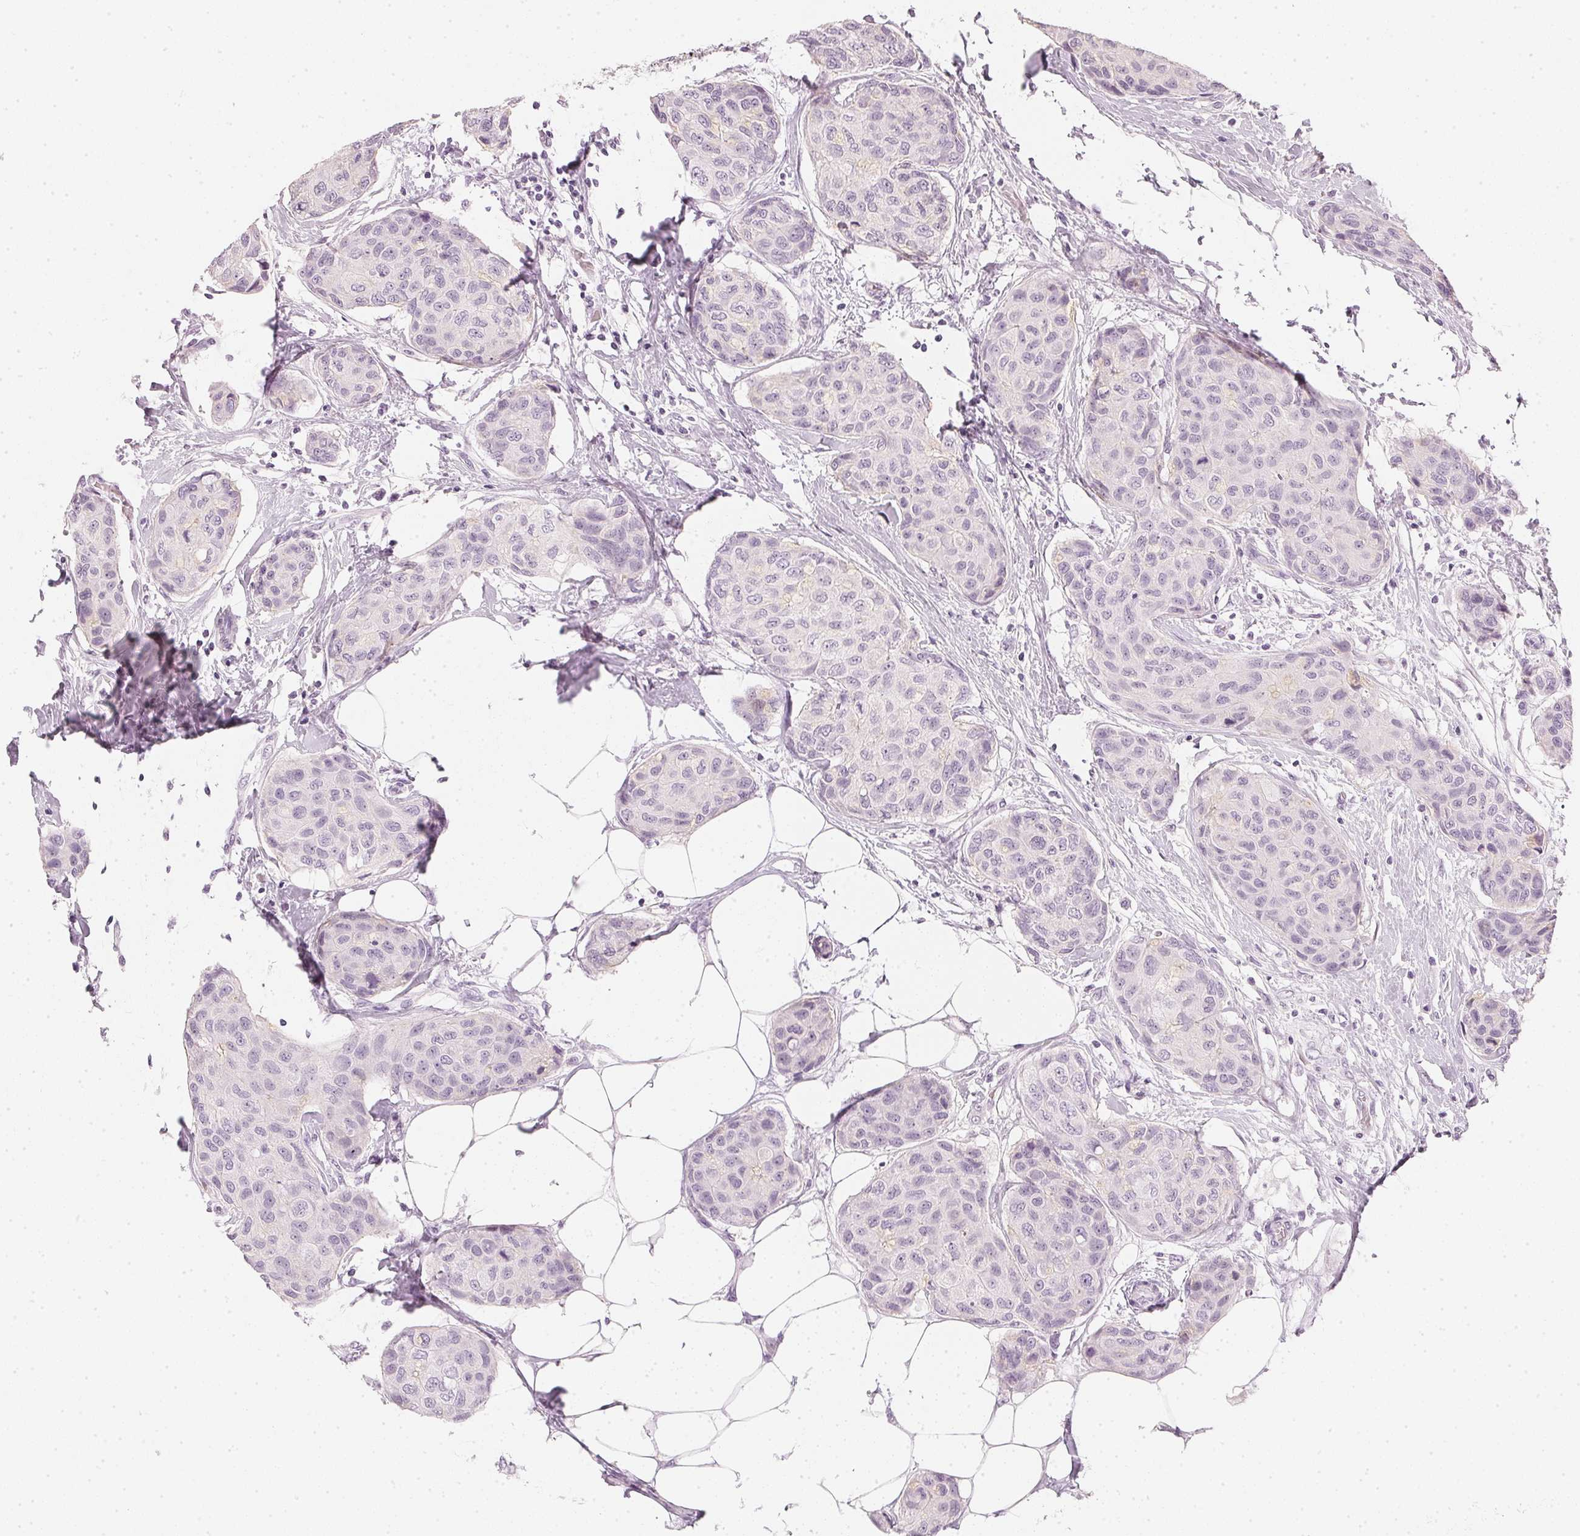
{"staining": {"intensity": "negative", "quantity": "none", "location": "none"}, "tissue": "breast cancer", "cell_type": "Tumor cells", "image_type": "cancer", "snomed": [{"axis": "morphology", "description": "Duct carcinoma"}, {"axis": "topography", "description": "Breast"}], "caption": "Tumor cells show no significant expression in breast cancer (invasive ductal carcinoma). (Brightfield microscopy of DAB (3,3'-diaminobenzidine) immunohistochemistry at high magnification).", "gene": "CHST4", "patient": {"sex": "female", "age": 80}}